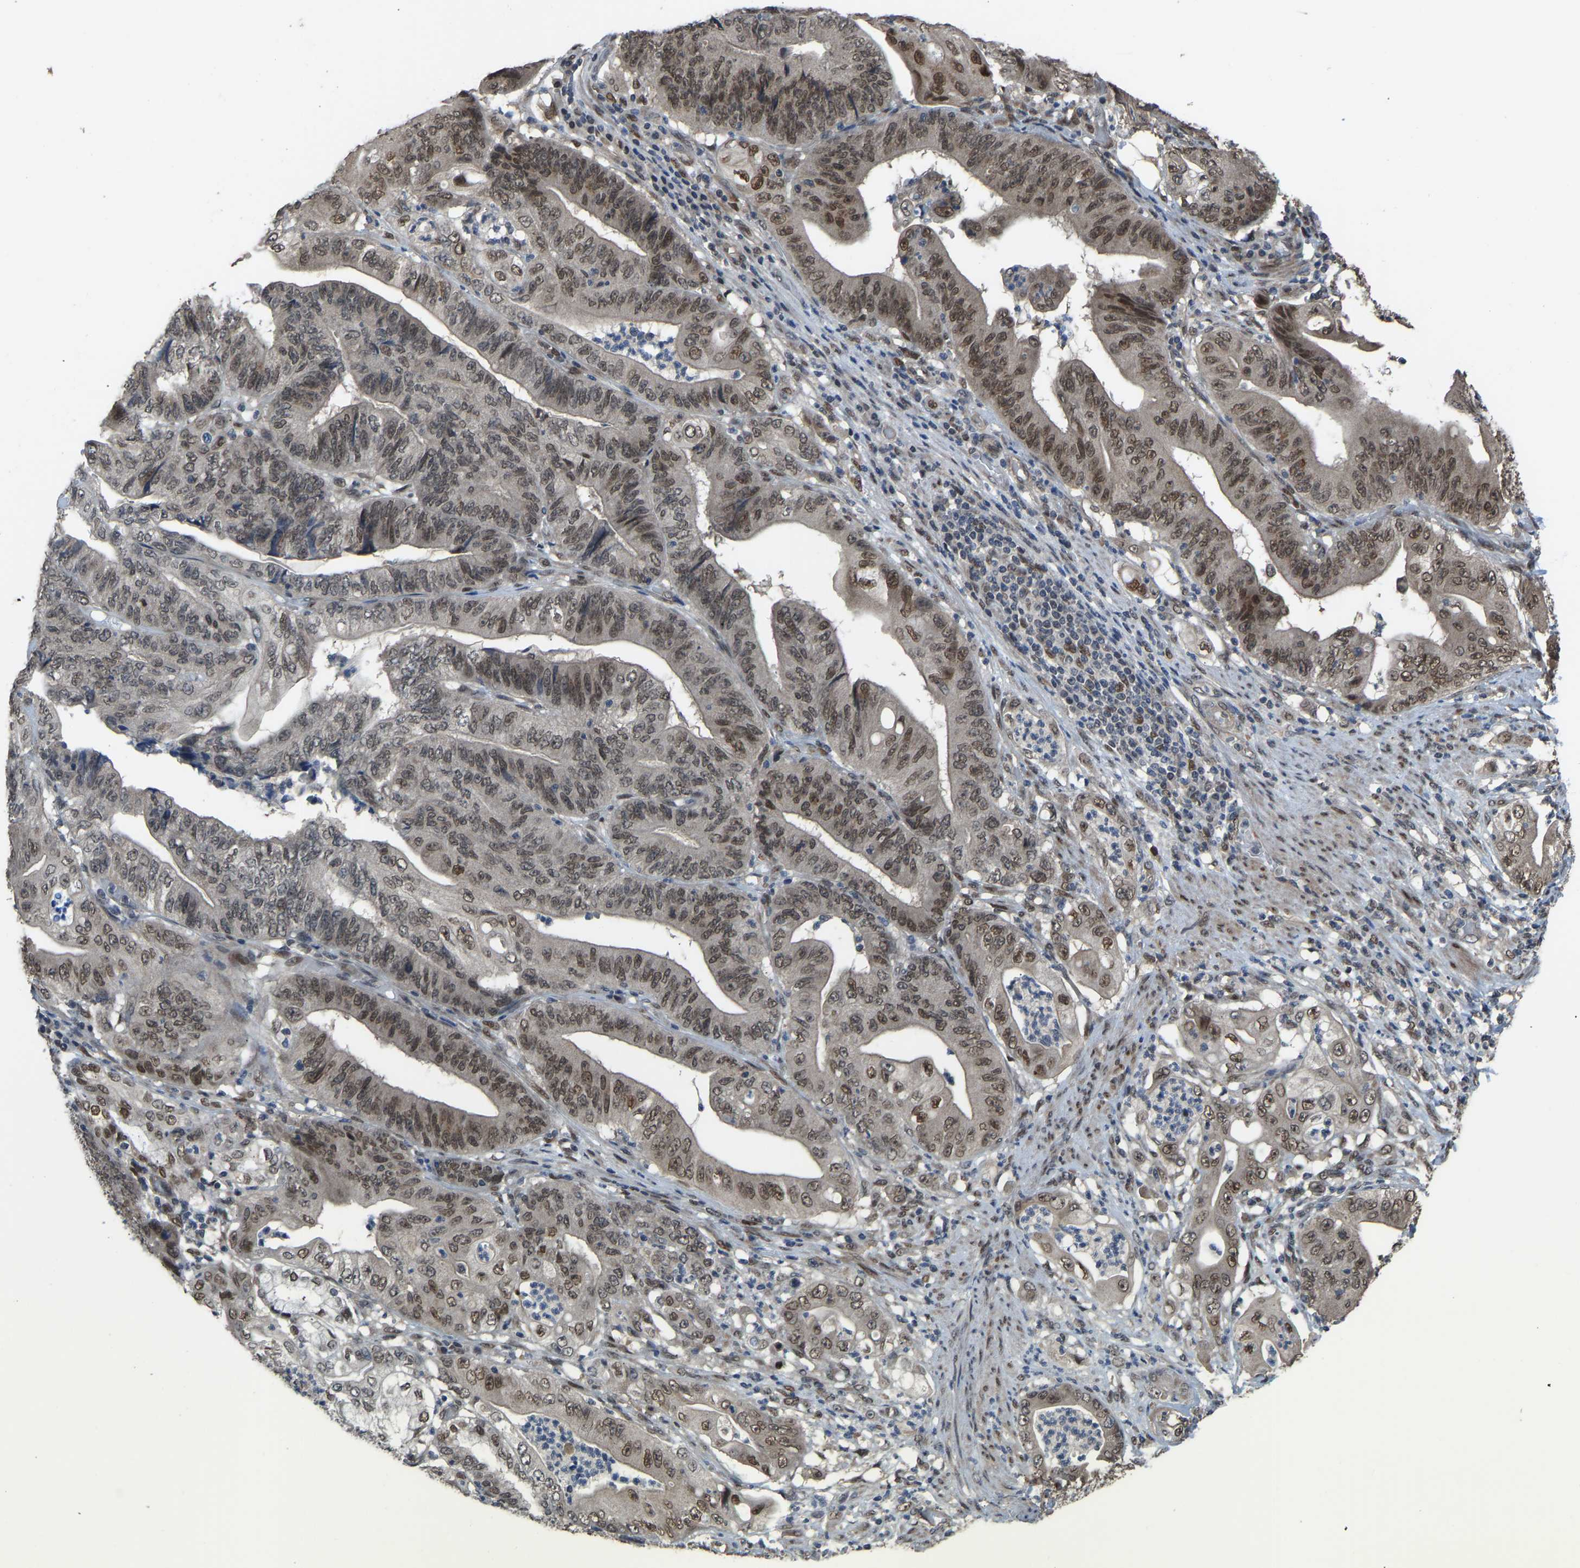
{"staining": {"intensity": "moderate", "quantity": ">75%", "location": "nuclear"}, "tissue": "stomach cancer", "cell_type": "Tumor cells", "image_type": "cancer", "snomed": [{"axis": "morphology", "description": "Adenocarcinoma, NOS"}, {"axis": "topography", "description": "Stomach"}], "caption": "Immunohistochemistry (DAB (3,3'-diaminobenzidine)) staining of stomach adenocarcinoma displays moderate nuclear protein staining in approximately >75% of tumor cells.", "gene": "KPNA6", "patient": {"sex": "female", "age": 73}}